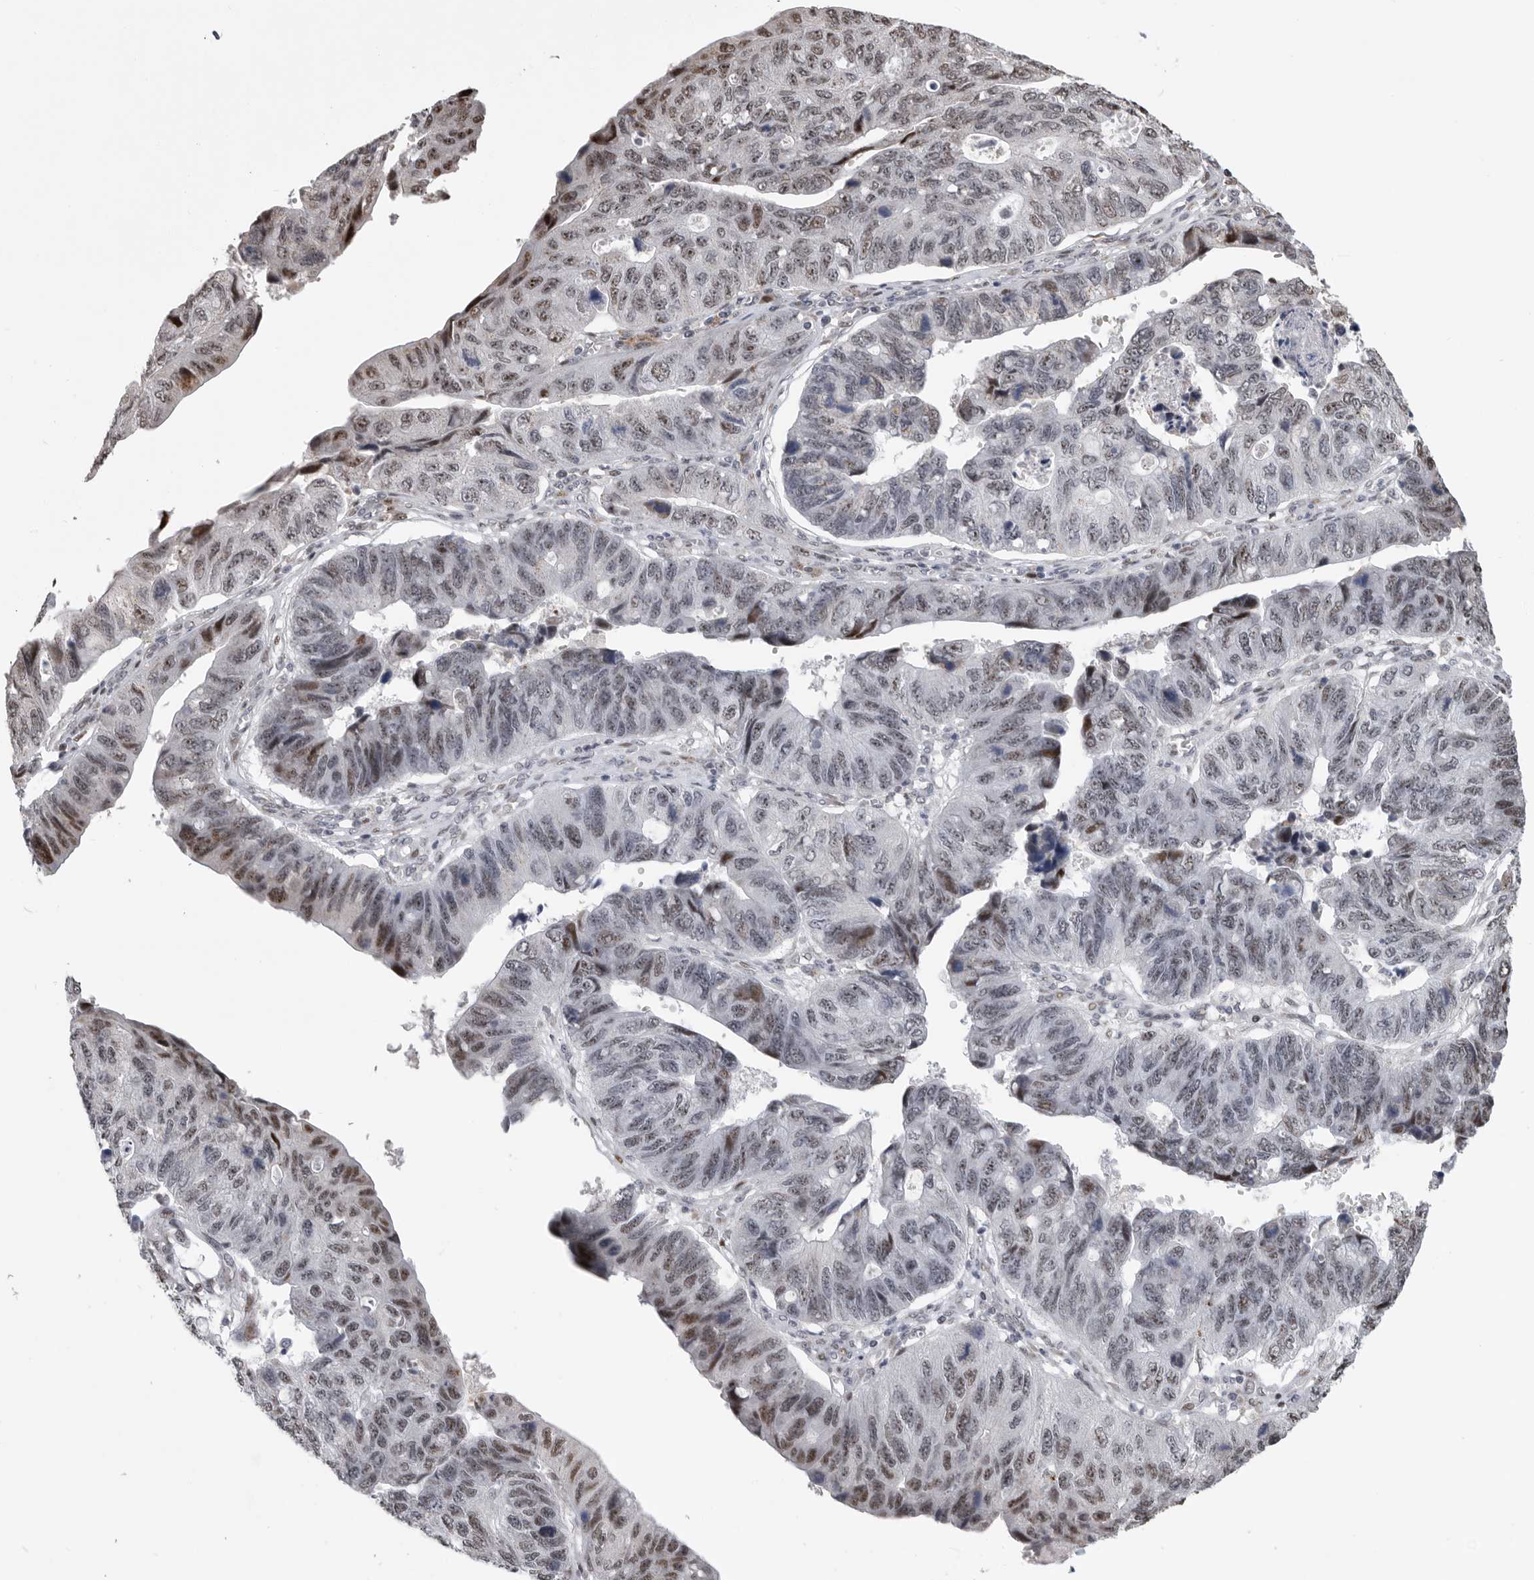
{"staining": {"intensity": "moderate", "quantity": "<25%", "location": "nuclear"}, "tissue": "stomach cancer", "cell_type": "Tumor cells", "image_type": "cancer", "snomed": [{"axis": "morphology", "description": "Adenocarcinoma, NOS"}, {"axis": "topography", "description": "Stomach"}], "caption": "Stomach cancer tissue displays moderate nuclear expression in about <25% of tumor cells, visualized by immunohistochemistry. The staining was performed using DAB to visualize the protein expression in brown, while the nuclei were stained in blue with hematoxylin (Magnification: 20x).", "gene": "PCMTD1", "patient": {"sex": "male", "age": 59}}